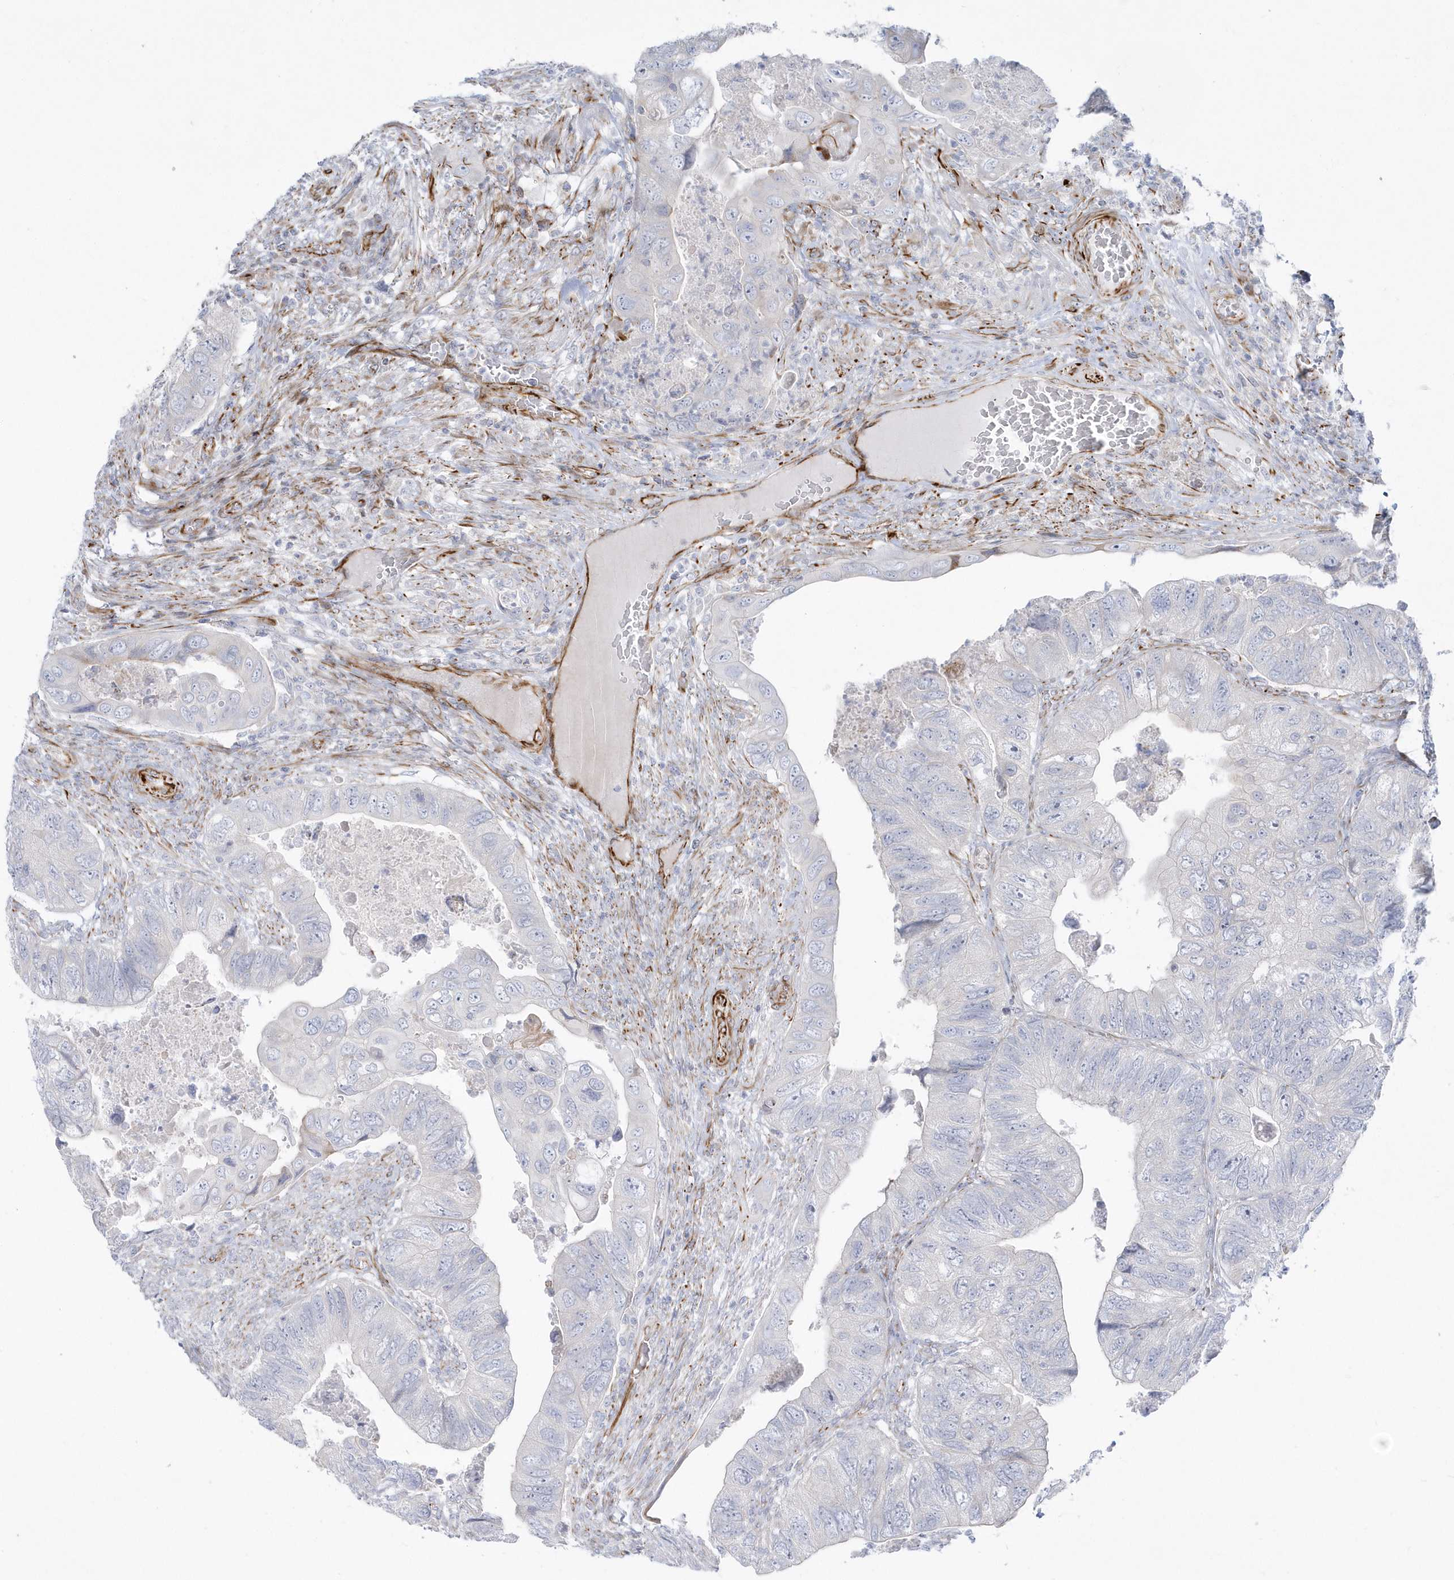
{"staining": {"intensity": "negative", "quantity": "none", "location": "none"}, "tissue": "colorectal cancer", "cell_type": "Tumor cells", "image_type": "cancer", "snomed": [{"axis": "morphology", "description": "Adenocarcinoma, NOS"}, {"axis": "topography", "description": "Rectum"}], "caption": "Immunohistochemistry of adenocarcinoma (colorectal) displays no positivity in tumor cells.", "gene": "PPIL6", "patient": {"sex": "male", "age": 63}}